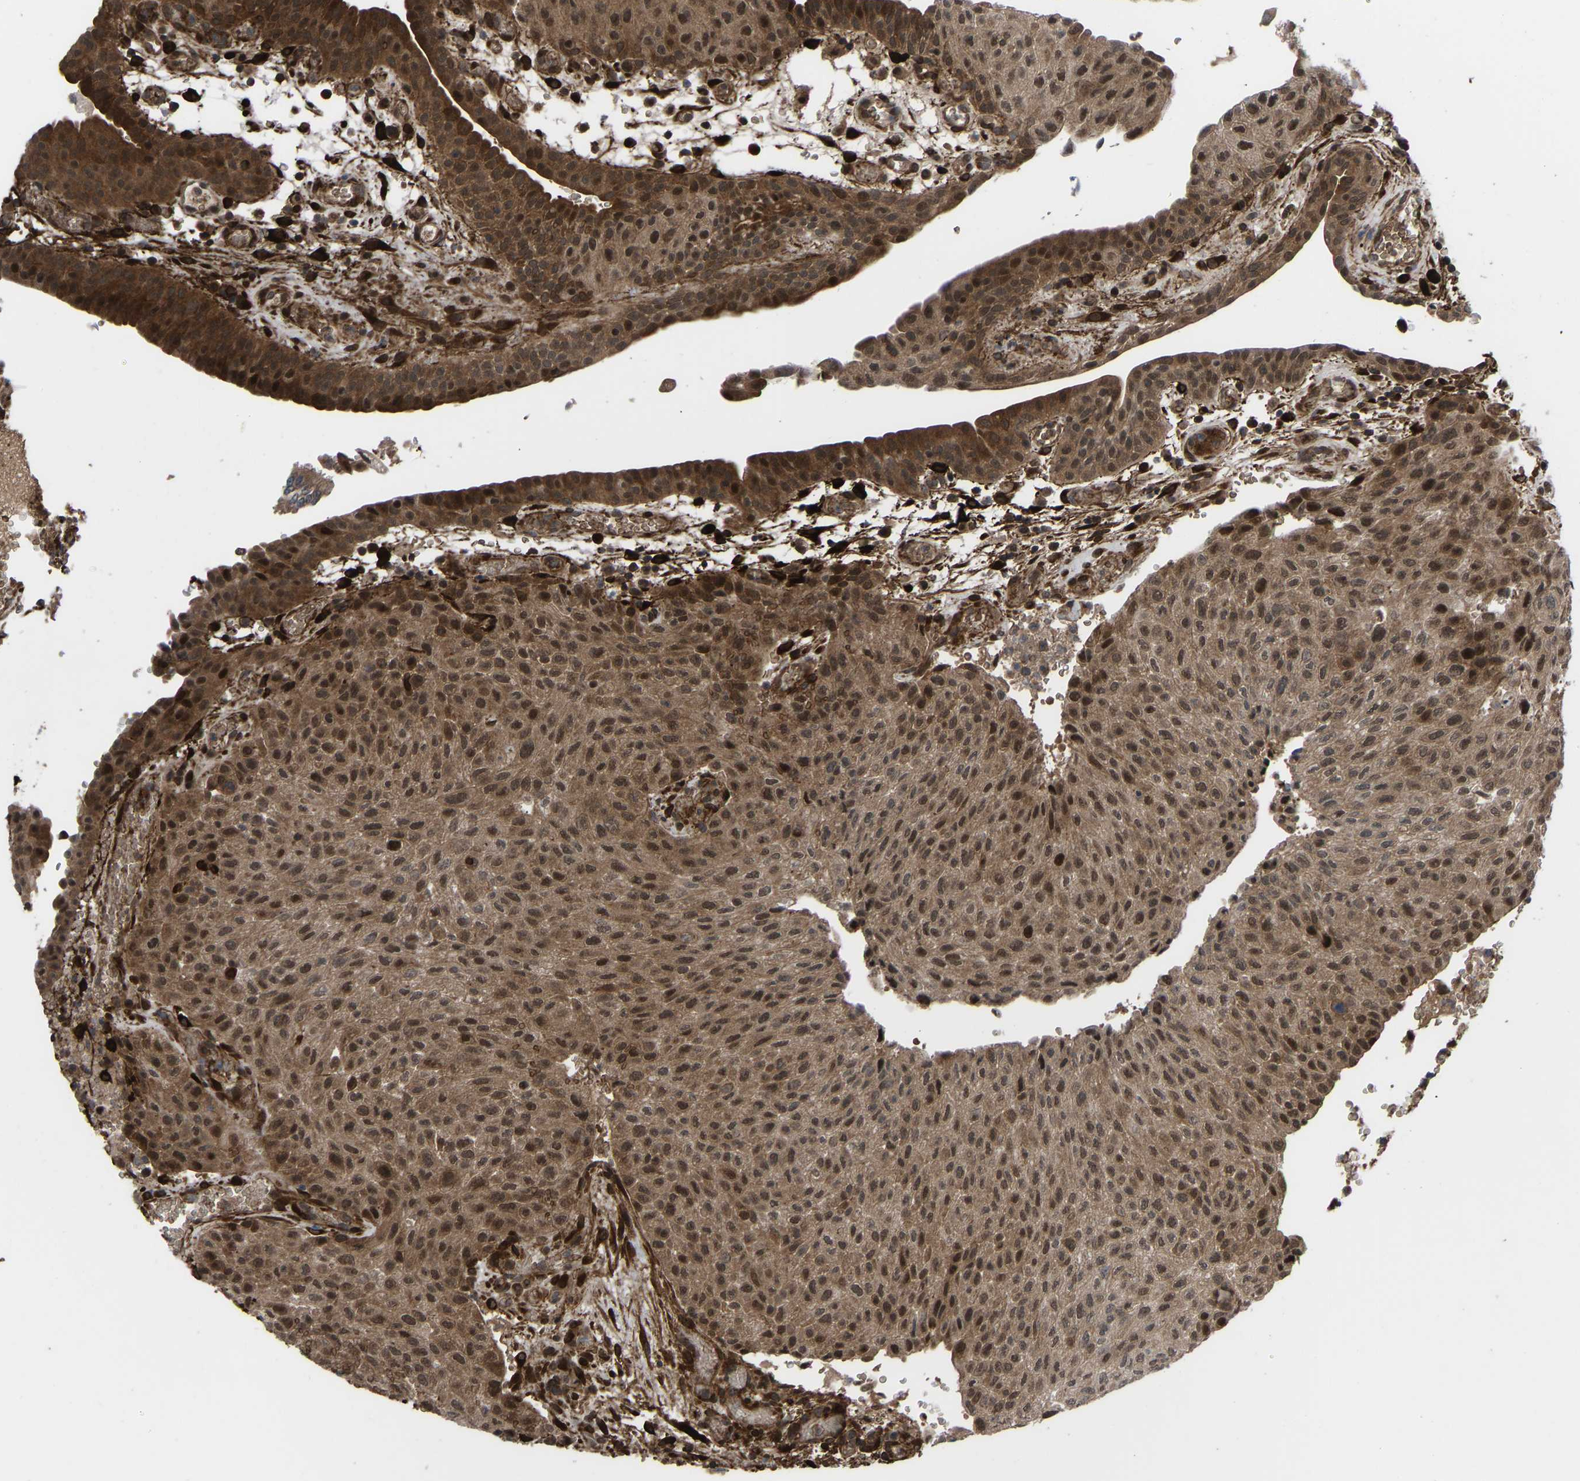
{"staining": {"intensity": "moderate", "quantity": ">75%", "location": "cytoplasmic/membranous,nuclear"}, "tissue": "urothelial cancer", "cell_type": "Tumor cells", "image_type": "cancer", "snomed": [{"axis": "morphology", "description": "Urothelial carcinoma, Low grade"}, {"axis": "morphology", "description": "Urothelial carcinoma, High grade"}, {"axis": "topography", "description": "Urinary bladder"}], "caption": "High-power microscopy captured an IHC photomicrograph of urothelial carcinoma (high-grade), revealing moderate cytoplasmic/membranous and nuclear positivity in about >75% of tumor cells.", "gene": "CYP7B1", "patient": {"sex": "male", "age": 35}}